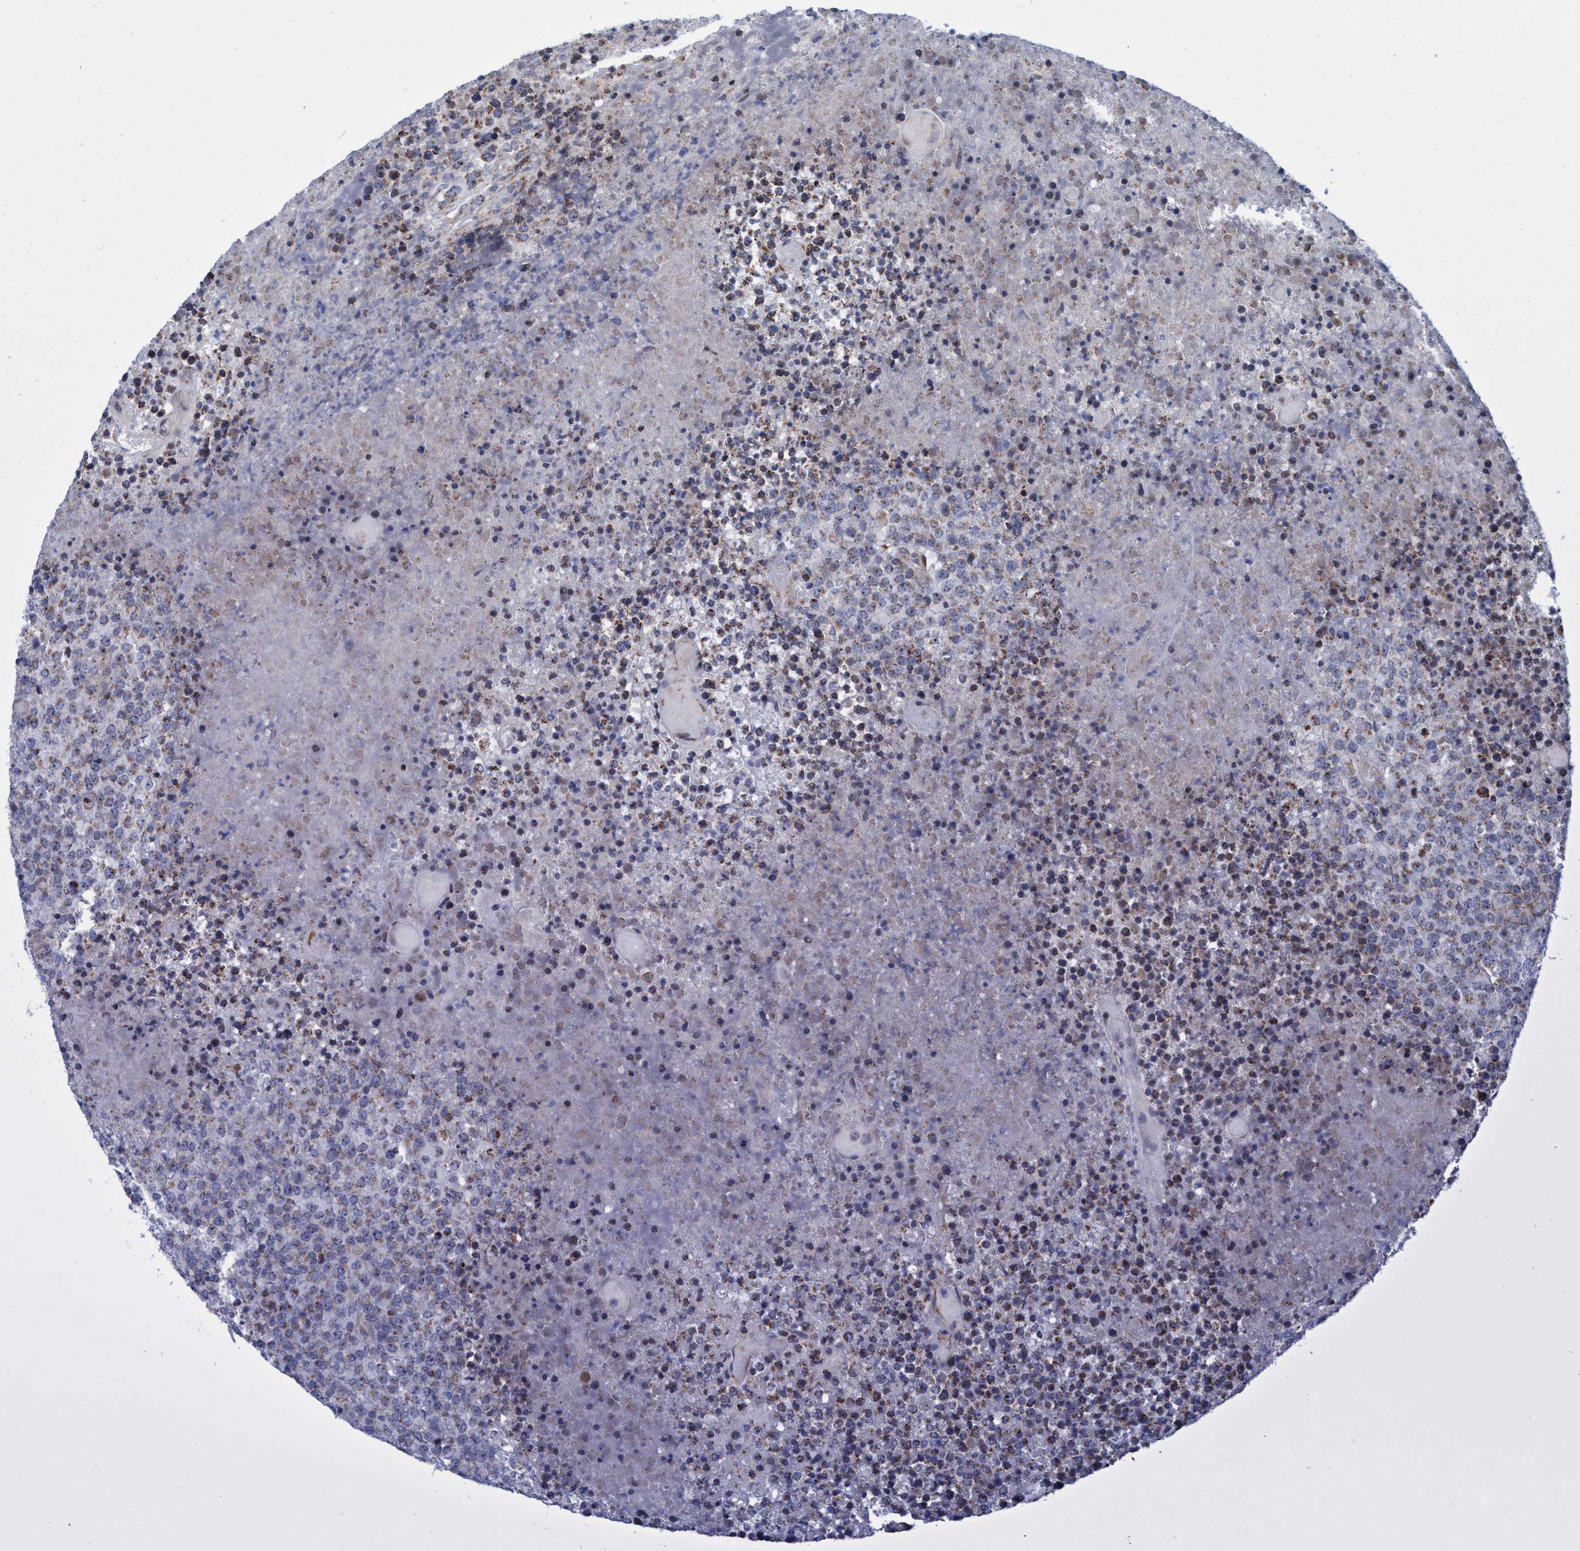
{"staining": {"intensity": "weak", "quantity": "25%-75%", "location": "cytoplasmic/membranous"}, "tissue": "lymphoma", "cell_type": "Tumor cells", "image_type": "cancer", "snomed": [{"axis": "morphology", "description": "Malignant lymphoma, non-Hodgkin's type, High grade"}, {"axis": "topography", "description": "Lymph node"}], "caption": "A histopathology image of human high-grade malignant lymphoma, non-Hodgkin's type stained for a protein exhibits weak cytoplasmic/membranous brown staining in tumor cells.", "gene": "POLR1F", "patient": {"sex": "male", "age": 13}}